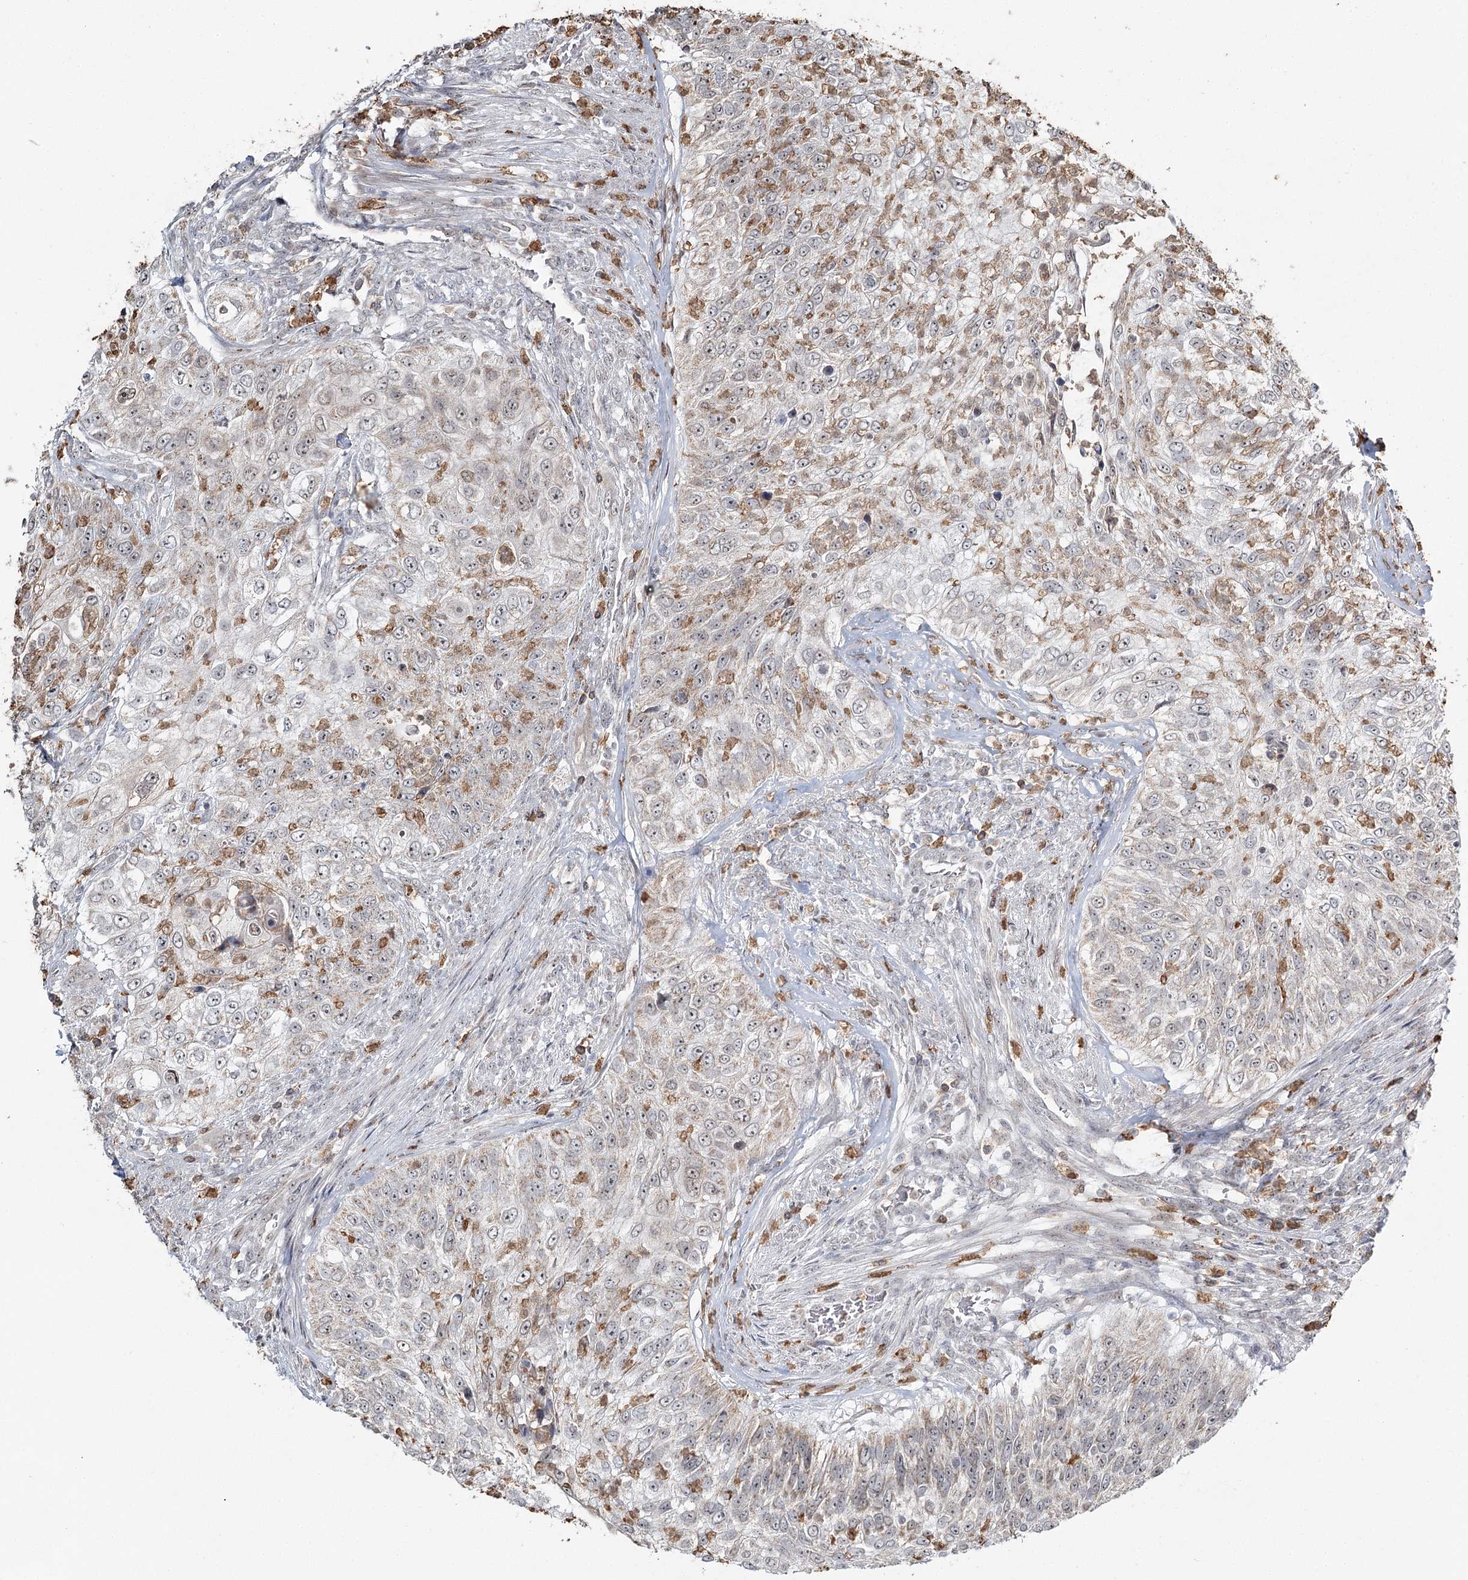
{"staining": {"intensity": "weak", "quantity": "<25%", "location": "cytoplasmic/membranous"}, "tissue": "urothelial cancer", "cell_type": "Tumor cells", "image_type": "cancer", "snomed": [{"axis": "morphology", "description": "Urothelial carcinoma, High grade"}, {"axis": "topography", "description": "Urinary bladder"}], "caption": "Urothelial cancer was stained to show a protein in brown. There is no significant positivity in tumor cells.", "gene": "ATAD1", "patient": {"sex": "female", "age": 60}}